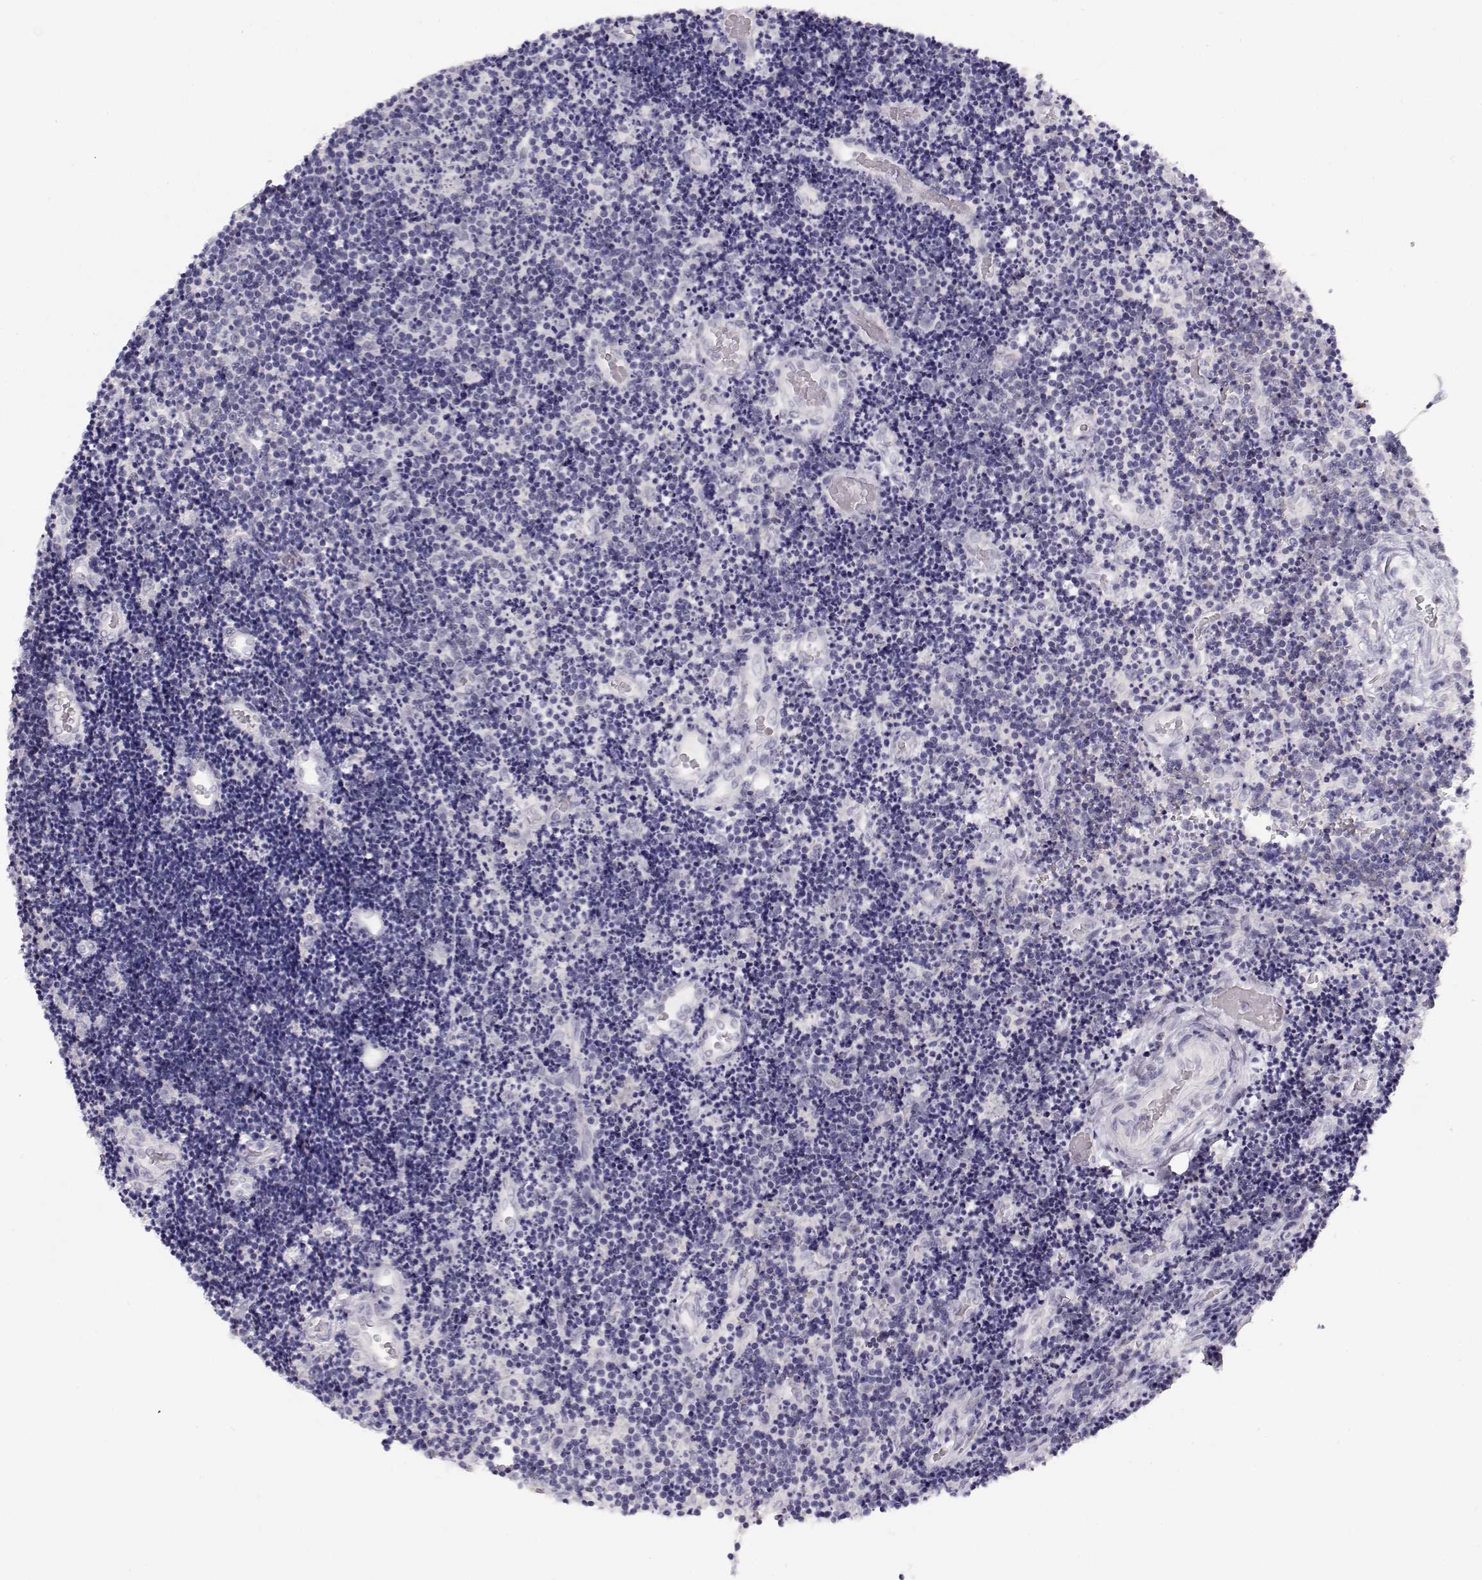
{"staining": {"intensity": "negative", "quantity": "none", "location": "none"}, "tissue": "lymphoma", "cell_type": "Tumor cells", "image_type": "cancer", "snomed": [{"axis": "morphology", "description": "Malignant lymphoma, non-Hodgkin's type, Low grade"}, {"axis": "topography", "description": "Brain"}], "caption": "Tumor cells show no significant expression in malignant lymphoma, non-Hodgkin's type (low-grade).", "gene": "IMPG1", "patient": {"sex": "female", "age": 66}}